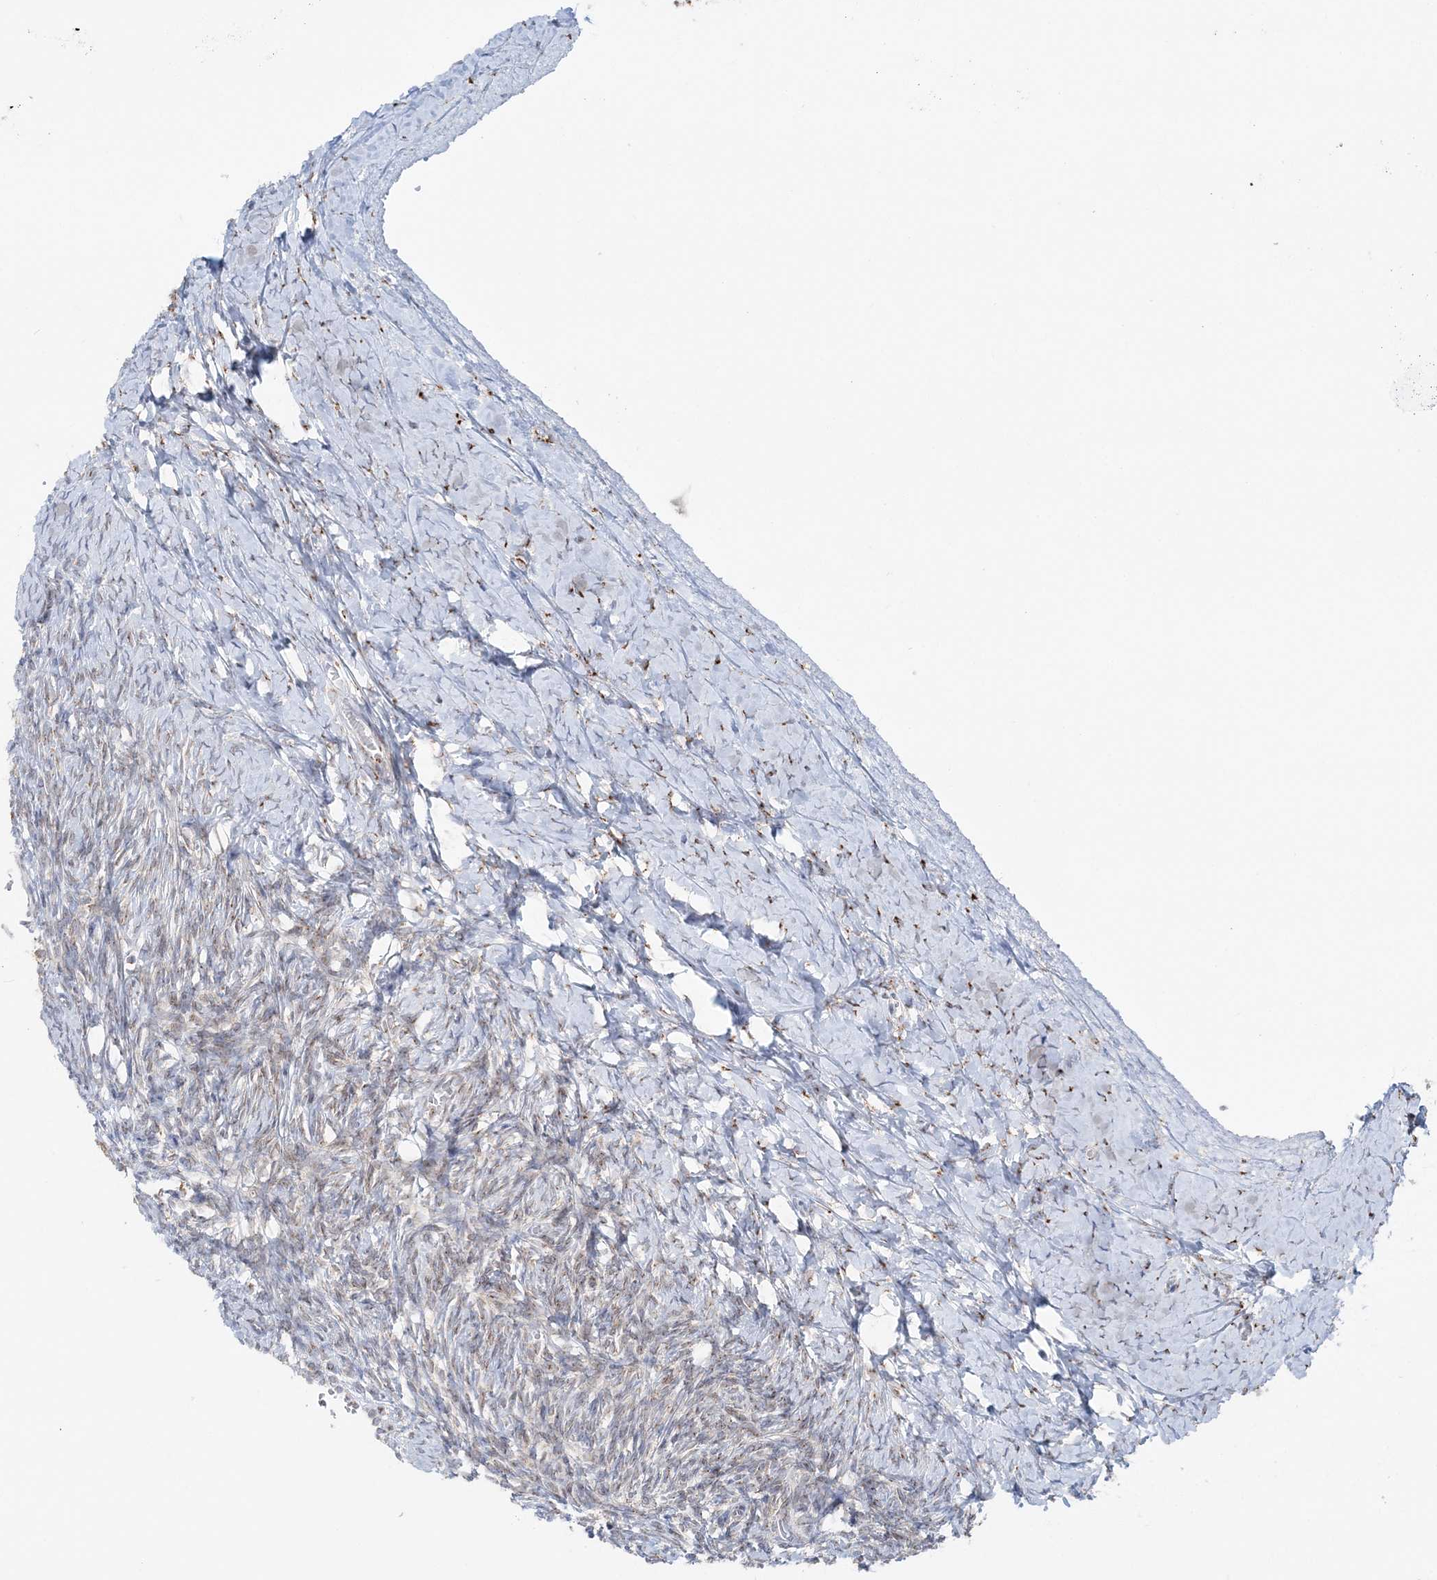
{"staining": {"intensity": "negative", "quantity": "none", "location": "none"}, "tissue": "ovary", "cell_type": "Ovarian stroma cells", "image_type": "normal", "snomed": [{"axis": "morphology", "description": "Normal tissue, NOS"}, {"axis": "morphology", "description": "Developmental malformation"}, {"axis": "topography", "description": "Ovary"}], "caption": "High power microscopy histopathology image of an immunohistochemistry histopathology image of normal ovary, revealing no significant positivity in ovarian stroma cells.", "gene": "TMED10", "patient": {"sex": "female", "age": 39}}